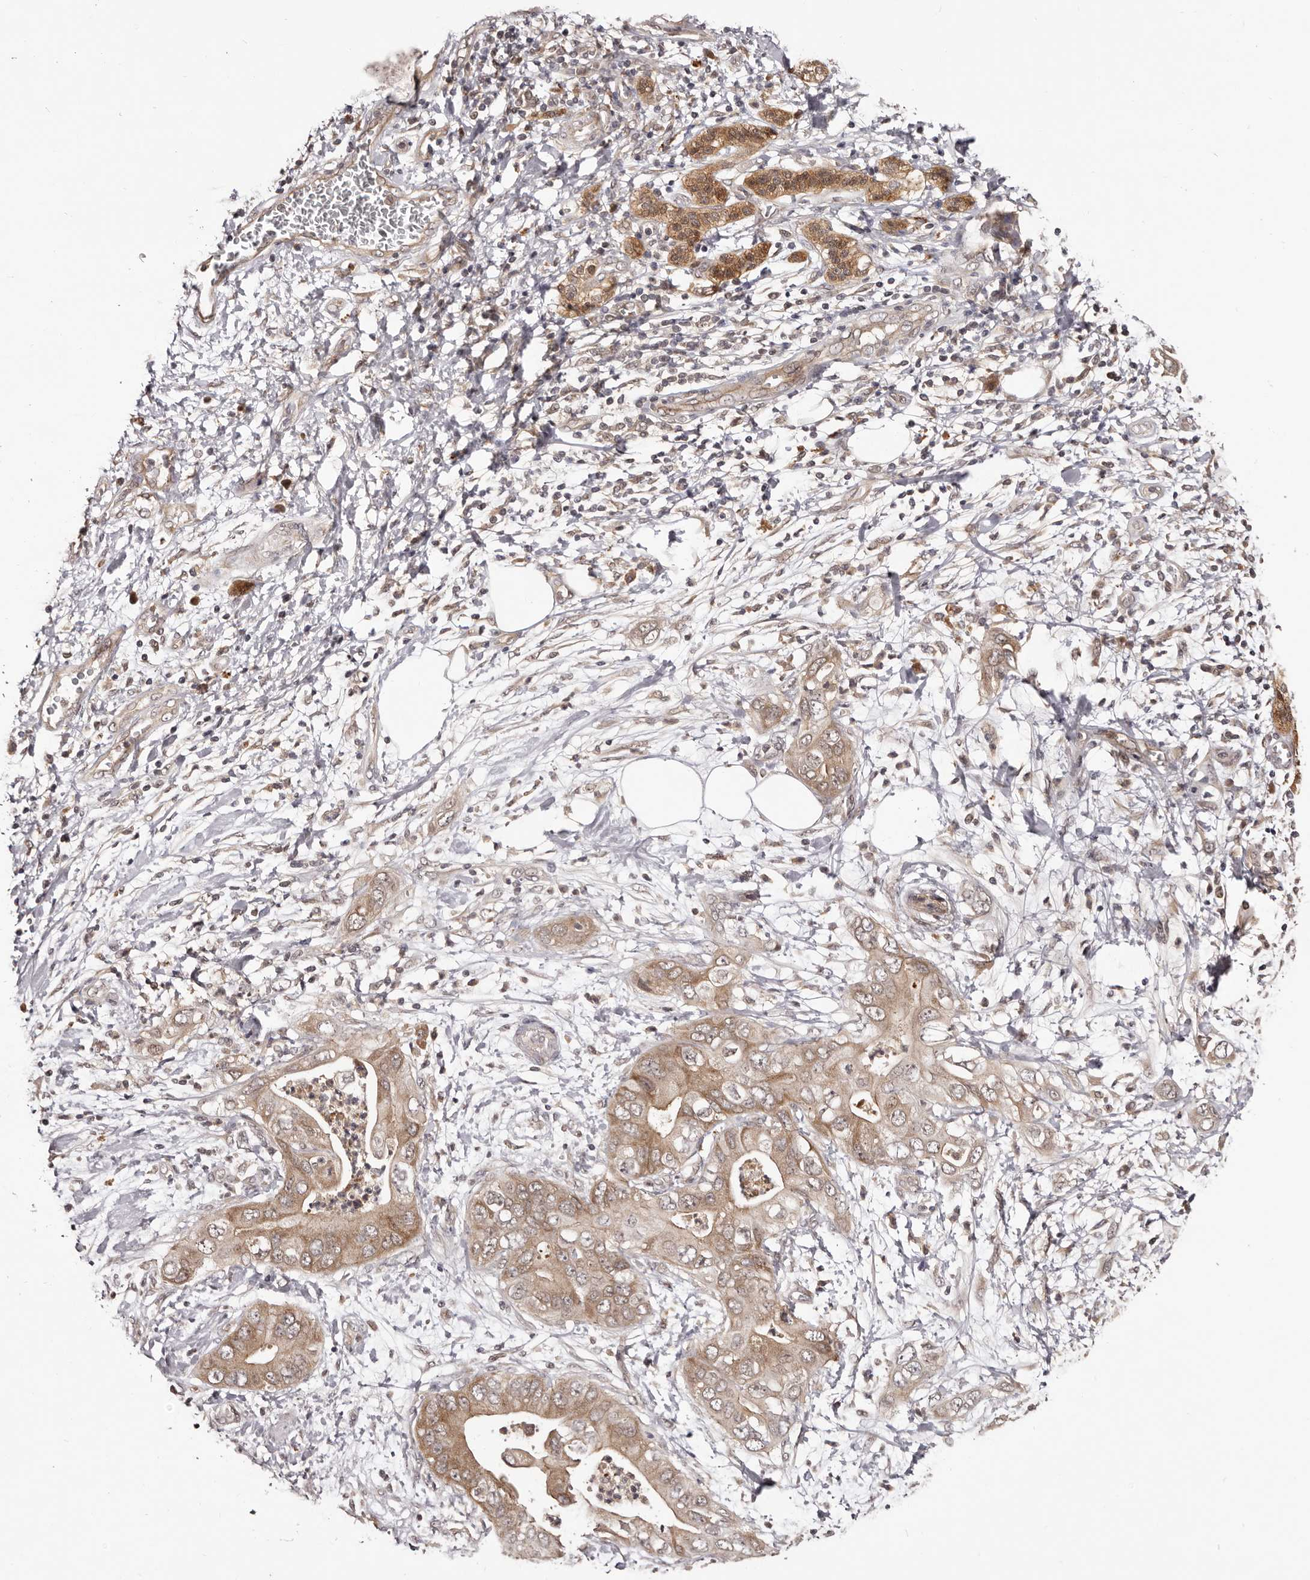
{"staining": {"intensity": "weak", "quantity": ">75%", "location": "cytoplasmic/membranous"}, "tissue": "pancreatic cancer", "cell_type": "Tumor cells", "image_type": "cancer", "snomed": [{"axis": "morphology", "description": "Adenocarcinoma, NOS"}, {"axis": "topography", "description": "Pancreas"}], "caption": "Human adenocarcinoma (pancreatic) stained with a protein marker displays weak staining in tumor cells.", "gene": "MDP1", "patient": {"sex": "female", "age": 78}}